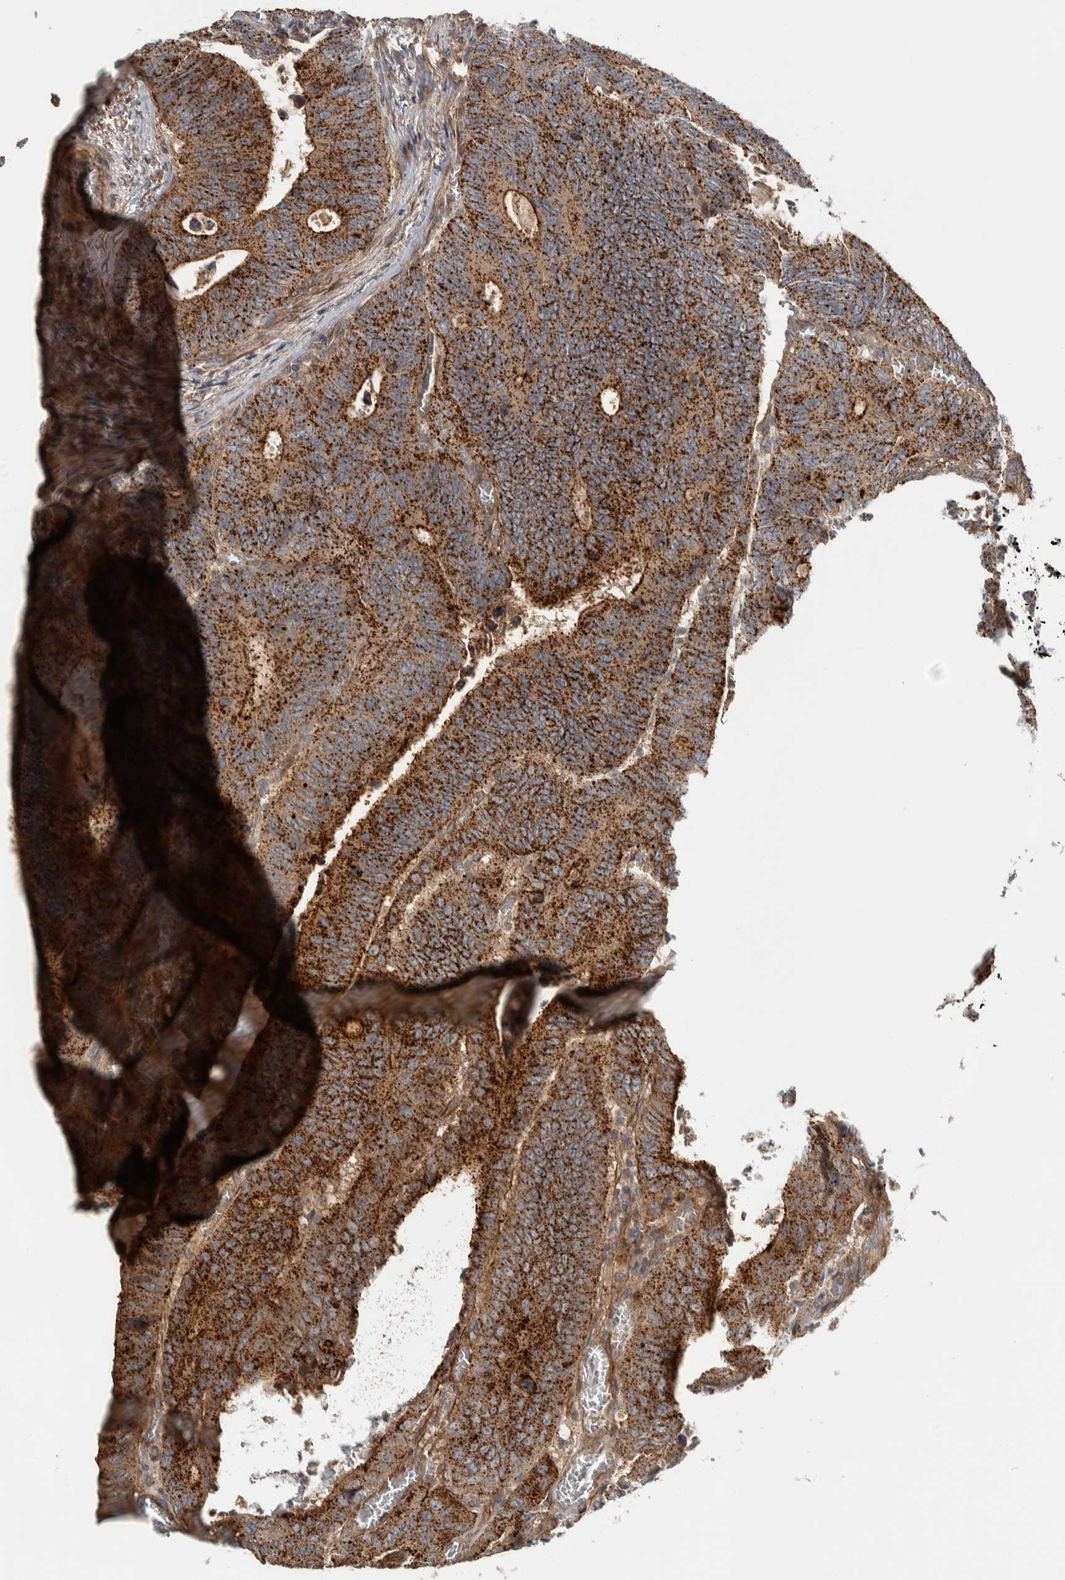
{"staining": {"intensity": "moderate", "quantity": ">75%", "location": "cytoplasmic/membranous"}, "tissue": "colorectal cancer", "cell_type": "Tumor cells", "image_type": "cancer", "snomed": [{"axis": "morphology", "description": "Inflammation, NOS"}, {"axis": "morphology", "description": "Adenocarcinoma, NOS"}, {"axis": "topography", "description": "Colon"}], "caption": "DAB (3,3'-diaminobenzidine) immunohistochemical staining of colorectal cancer shows moderate cytoplasmic/membranous protein positivity in about >75% of tumor cells.", "gene": "TBC1D31", "patient": {"sex": "male", "age": 72}}